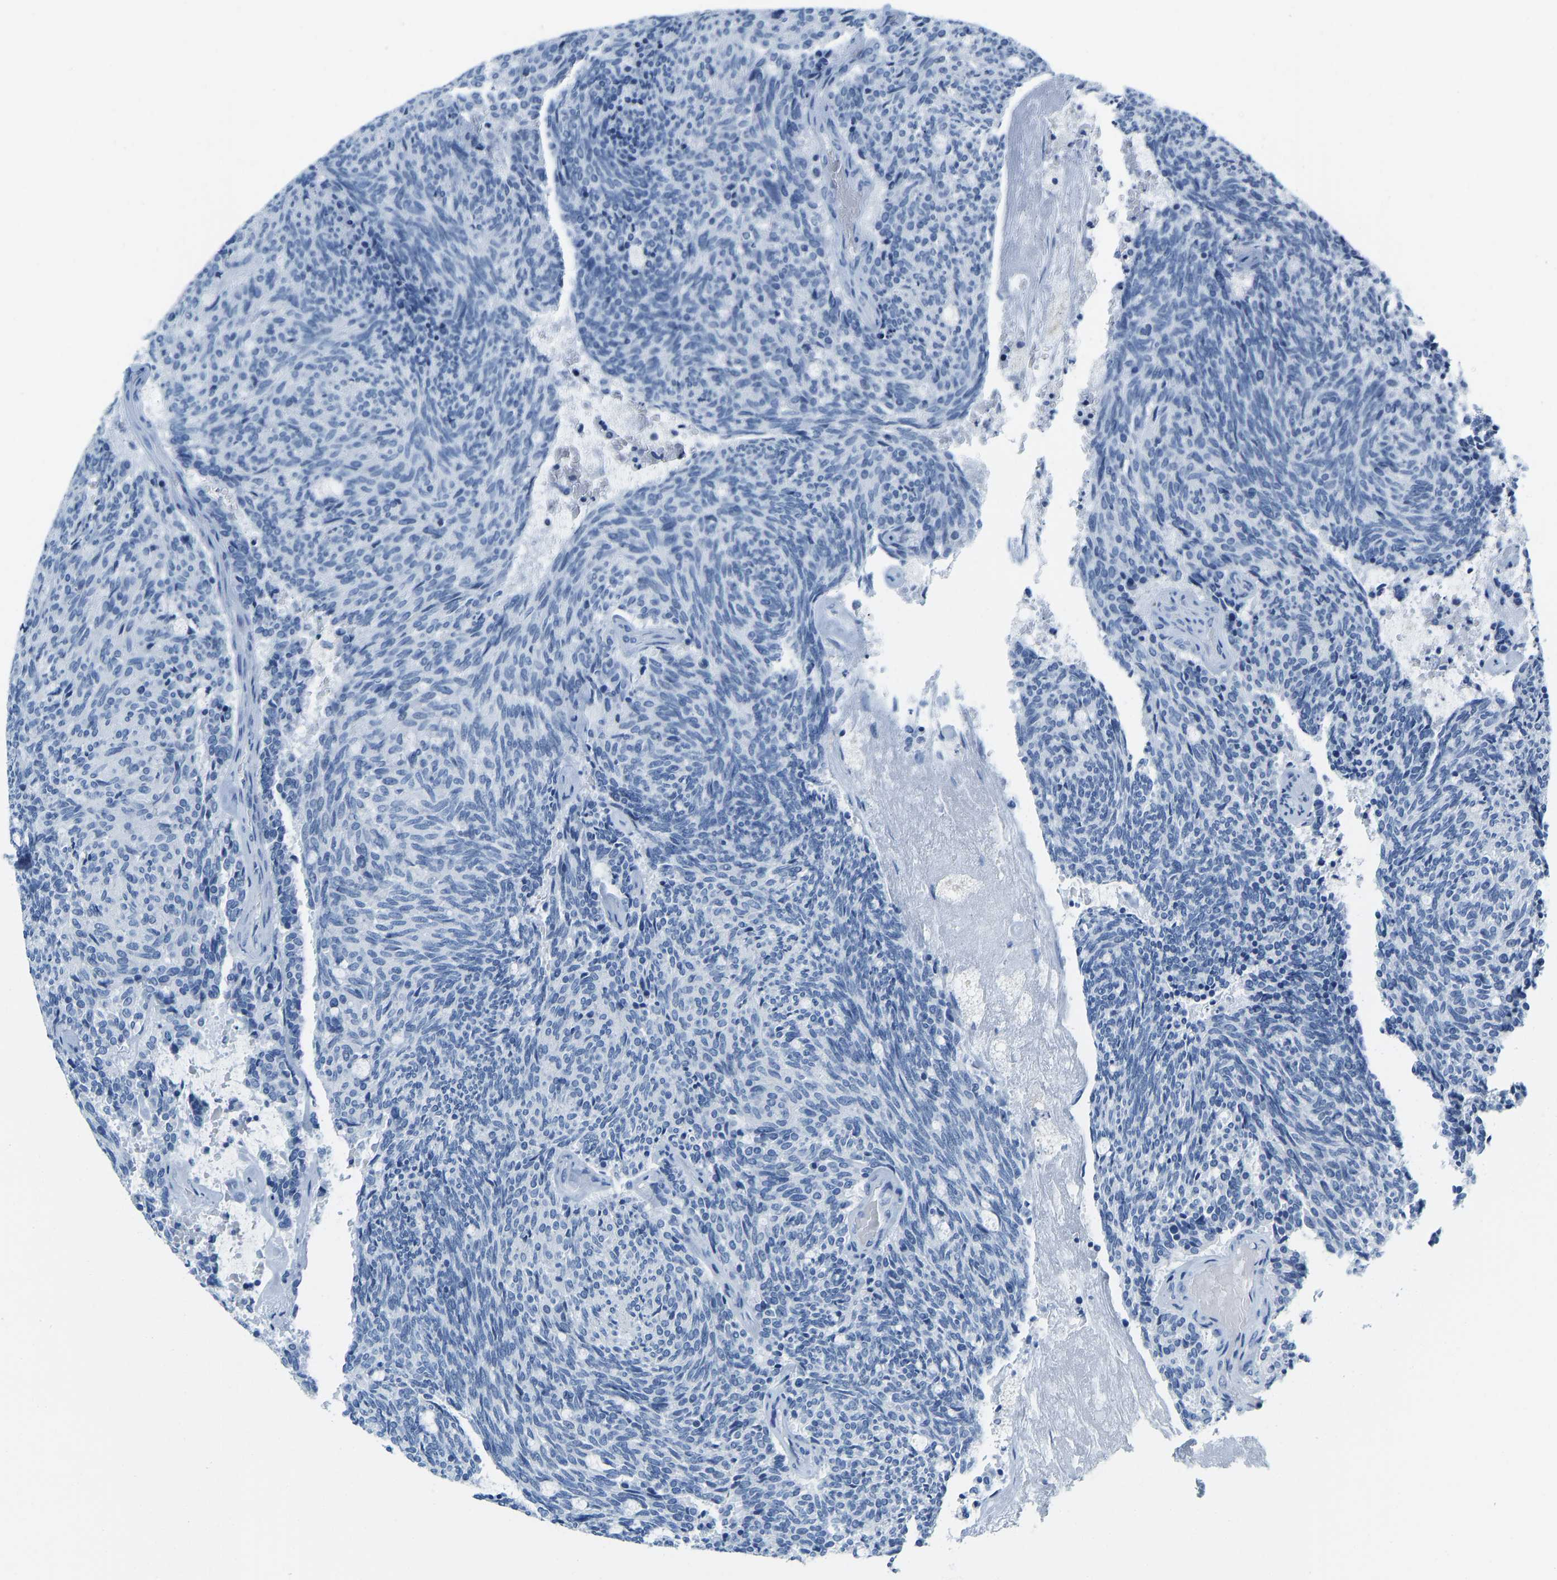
{"staining": {"intensity": "negative", "quantity": "none", "location": "none"}, "tissue": "carcinoid", "cell_type": "Tumor cells", "image_type": "cancer", "snomed": [{"axis": "morphology", "description": "Carcinoid, malignant, NOS"}, {"axis": "topography", "description": "Pancreas"}], "caption": "Immunohistochemical staining of human carcinoid displays no significant expression in tumor cells.", "gene": "SERPINB3", "patient": {"sex": "female", "age": 54}}